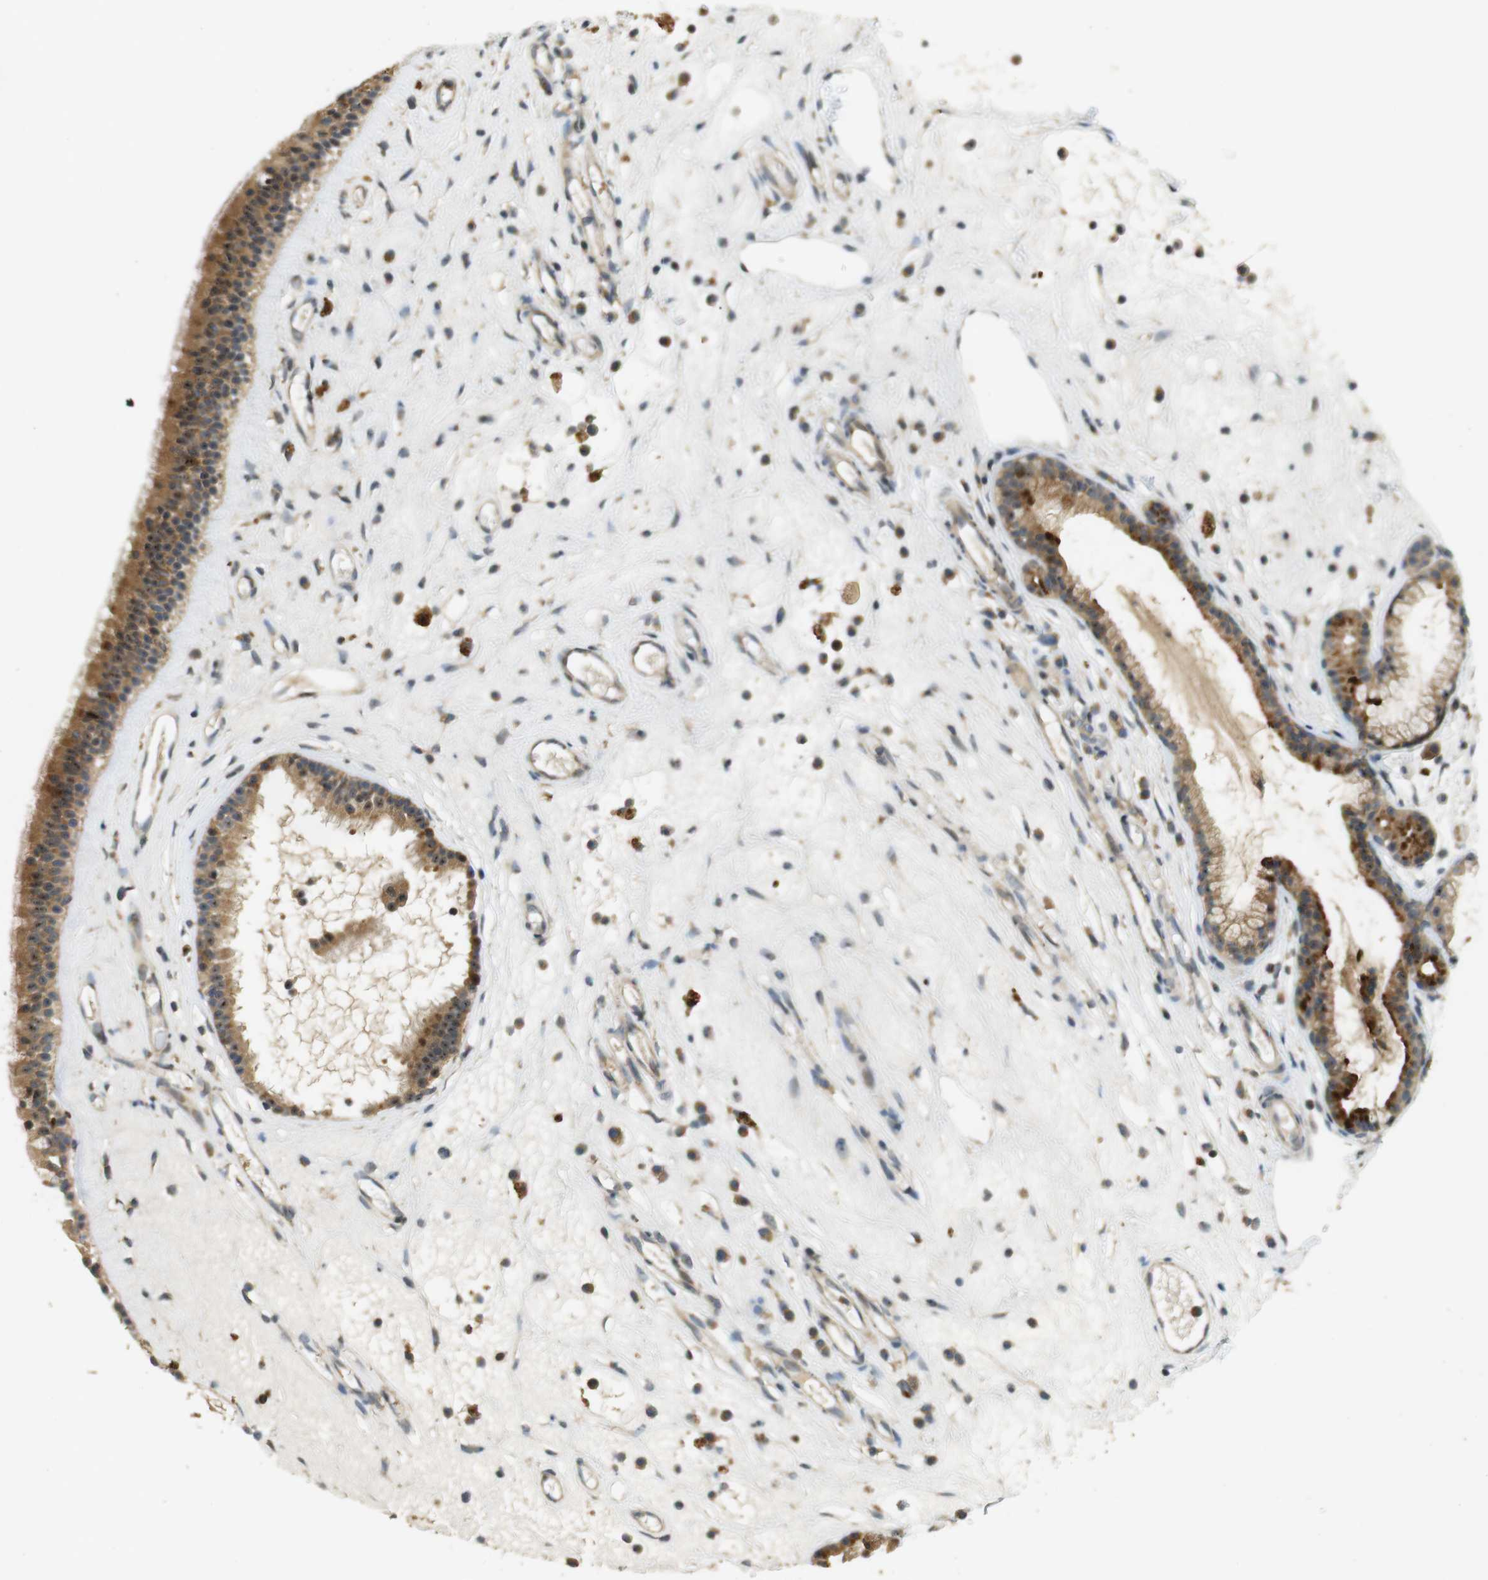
{"staining": {"intensity": "moderate", "quantity": ">75%", "location": "cytoplasmic/membranous"}, "tissue": "nasopharynx", "cell_type": "Respiratory epithelial cells", "image_type": "normal", "snomed": [{"axis": "morphology", "description": "Normal tissue, NOS"}, {"axis": "morphology", "description": "Inflammation, NOS"}, {"axis": "topography", "description": "Nasopharynx"}], "caption": "Respiratory epithelial cells reveal moderate cytoplasmic/membranous positivity in about >75% of cells in benign nasopharynx. (Brightfield microscopy of DAB IHC at high magnification).", "gene": "TMX3", "patient": {"sex": "male", "age": 29}}